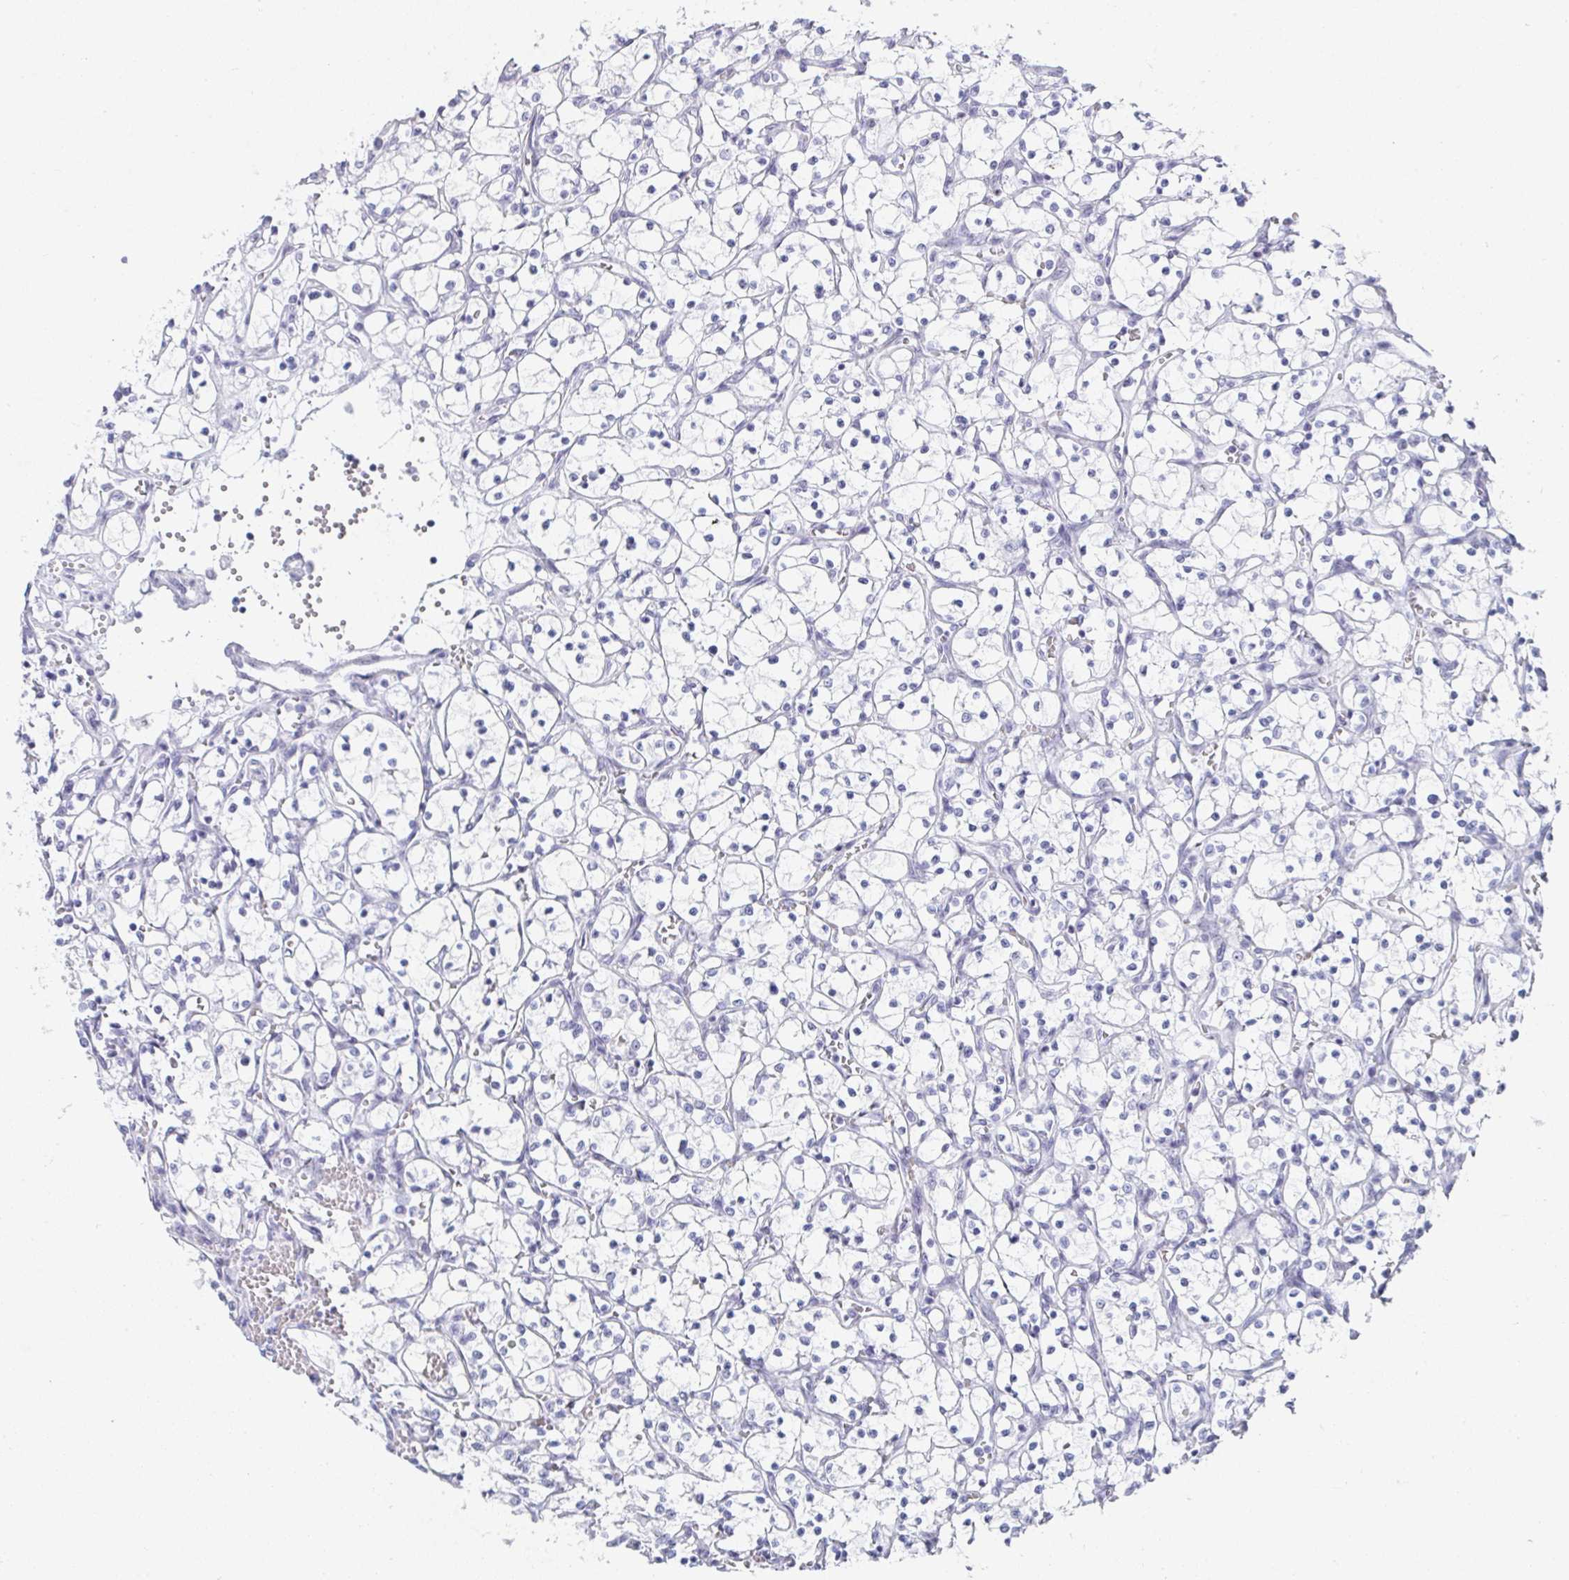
{"staining": {"intensity": "negative", "quantity": "none", "location": "none"}, "tissue": "renal cancer", "cell_type": "Tumor cells", "image_type": "cancer", "snomed": [{"axis": "morphology", "description": "Adenocarcinoma, NOS"}, {"axis": "topography", "description": "Kidney"}], "caption": "High magnification brightfield microscopy of renal cancer (adenocarcinoma) stained with DAB (3,3'-diaminobenzidine) (brown) and counterstained with hematoxylin (blue): tumor cells show no significant expression. Nuclei are stained in blue.", "gene": "NOP10", "patient": {"sex": "female", "age": 69}}